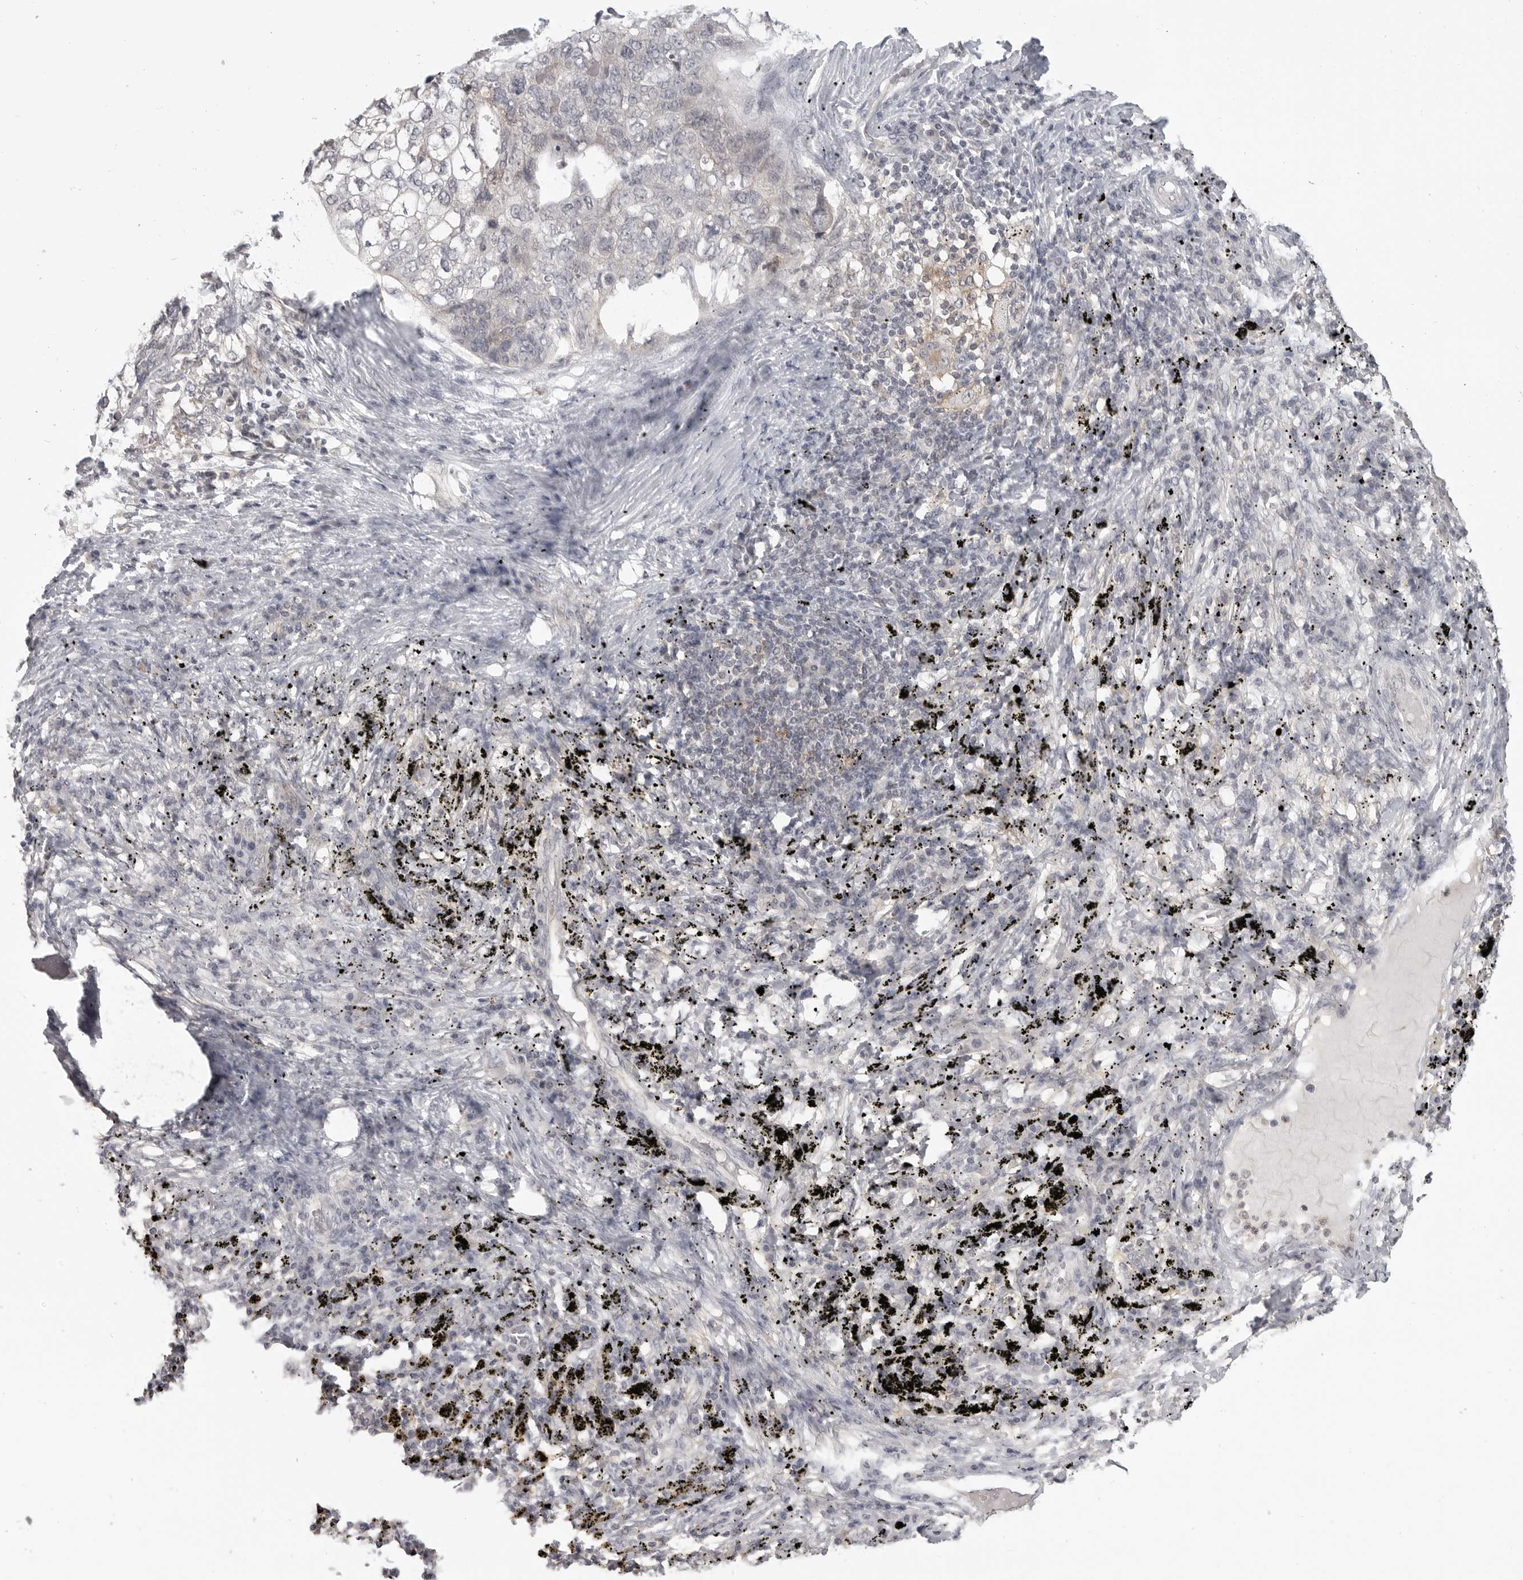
{"staining": {"intensity": "negative", "quantity": "none", "location": "none"}, "tissue": "lung cancer", "cell_type": "Tumor cells", "image_type": "cancer", "snomed": [{"axis": "morphology", "description": "Squamous cell carcinoma, NOS"}, {"axis": "topography", "description": "Lung"}], "caption": "A photomicrograph of human lung squamous cell carcinoma is negative for staining in tumor cells.", "gene": "IFNGR1", "patient": {"sex": "female", "age": 63}}